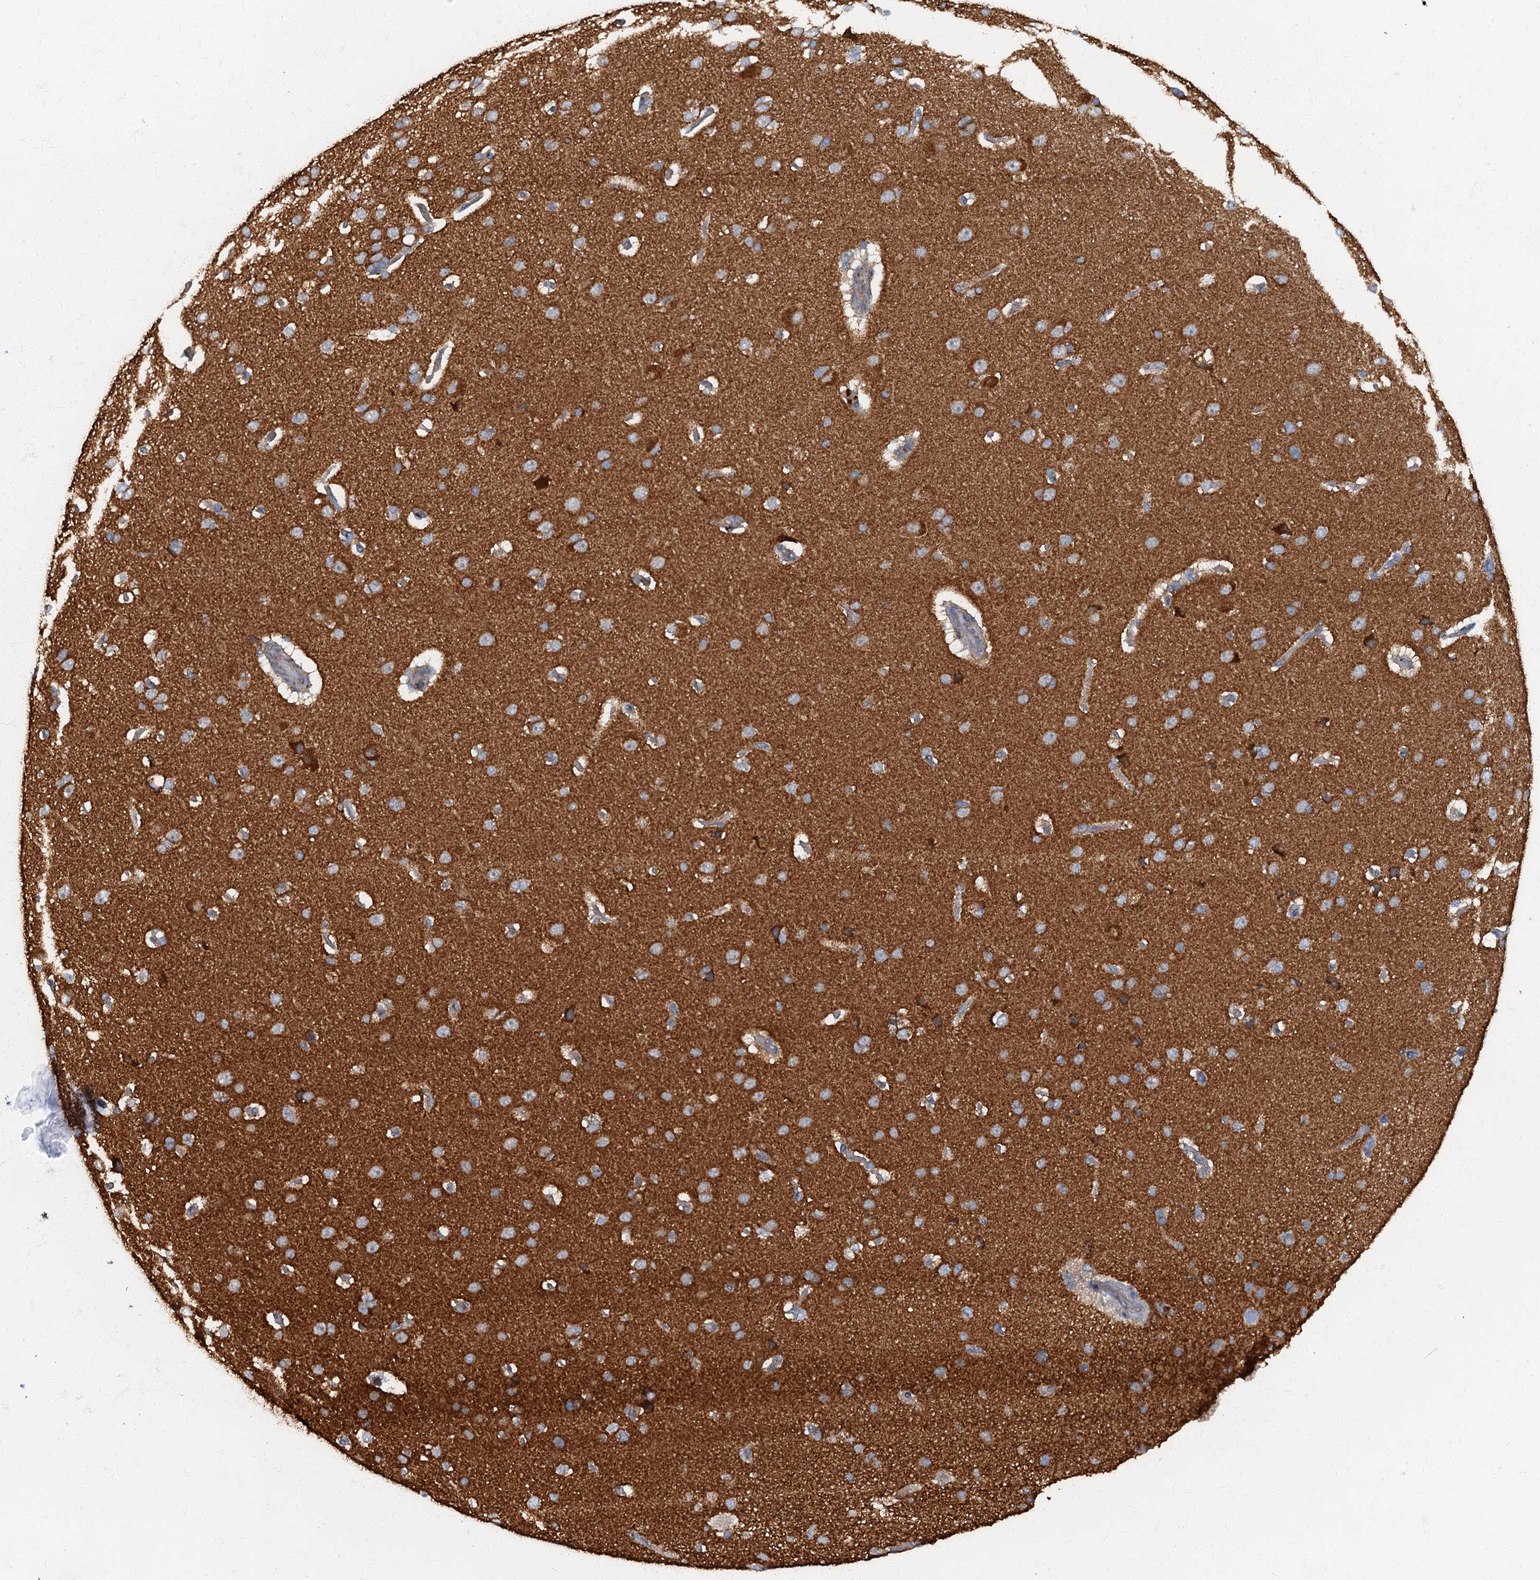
{"staining": {"intensity": "negative", "quantity": "none", "location": "none"}, "tissue": "cerebral cortex", "cell_type": "Endothelial cells", "image_type": "normal", "snomed": [{"axis": "morphology", "description": "Normal tissue, NOS"}, {"axis": "topography", "description": "Cerebral cortex"}], "caption": "Endothelial cells show no significant protein positivity in benign cerebral cortex.", "gene": "ARL11", "patient": {"sex": "male", "age": 62}}